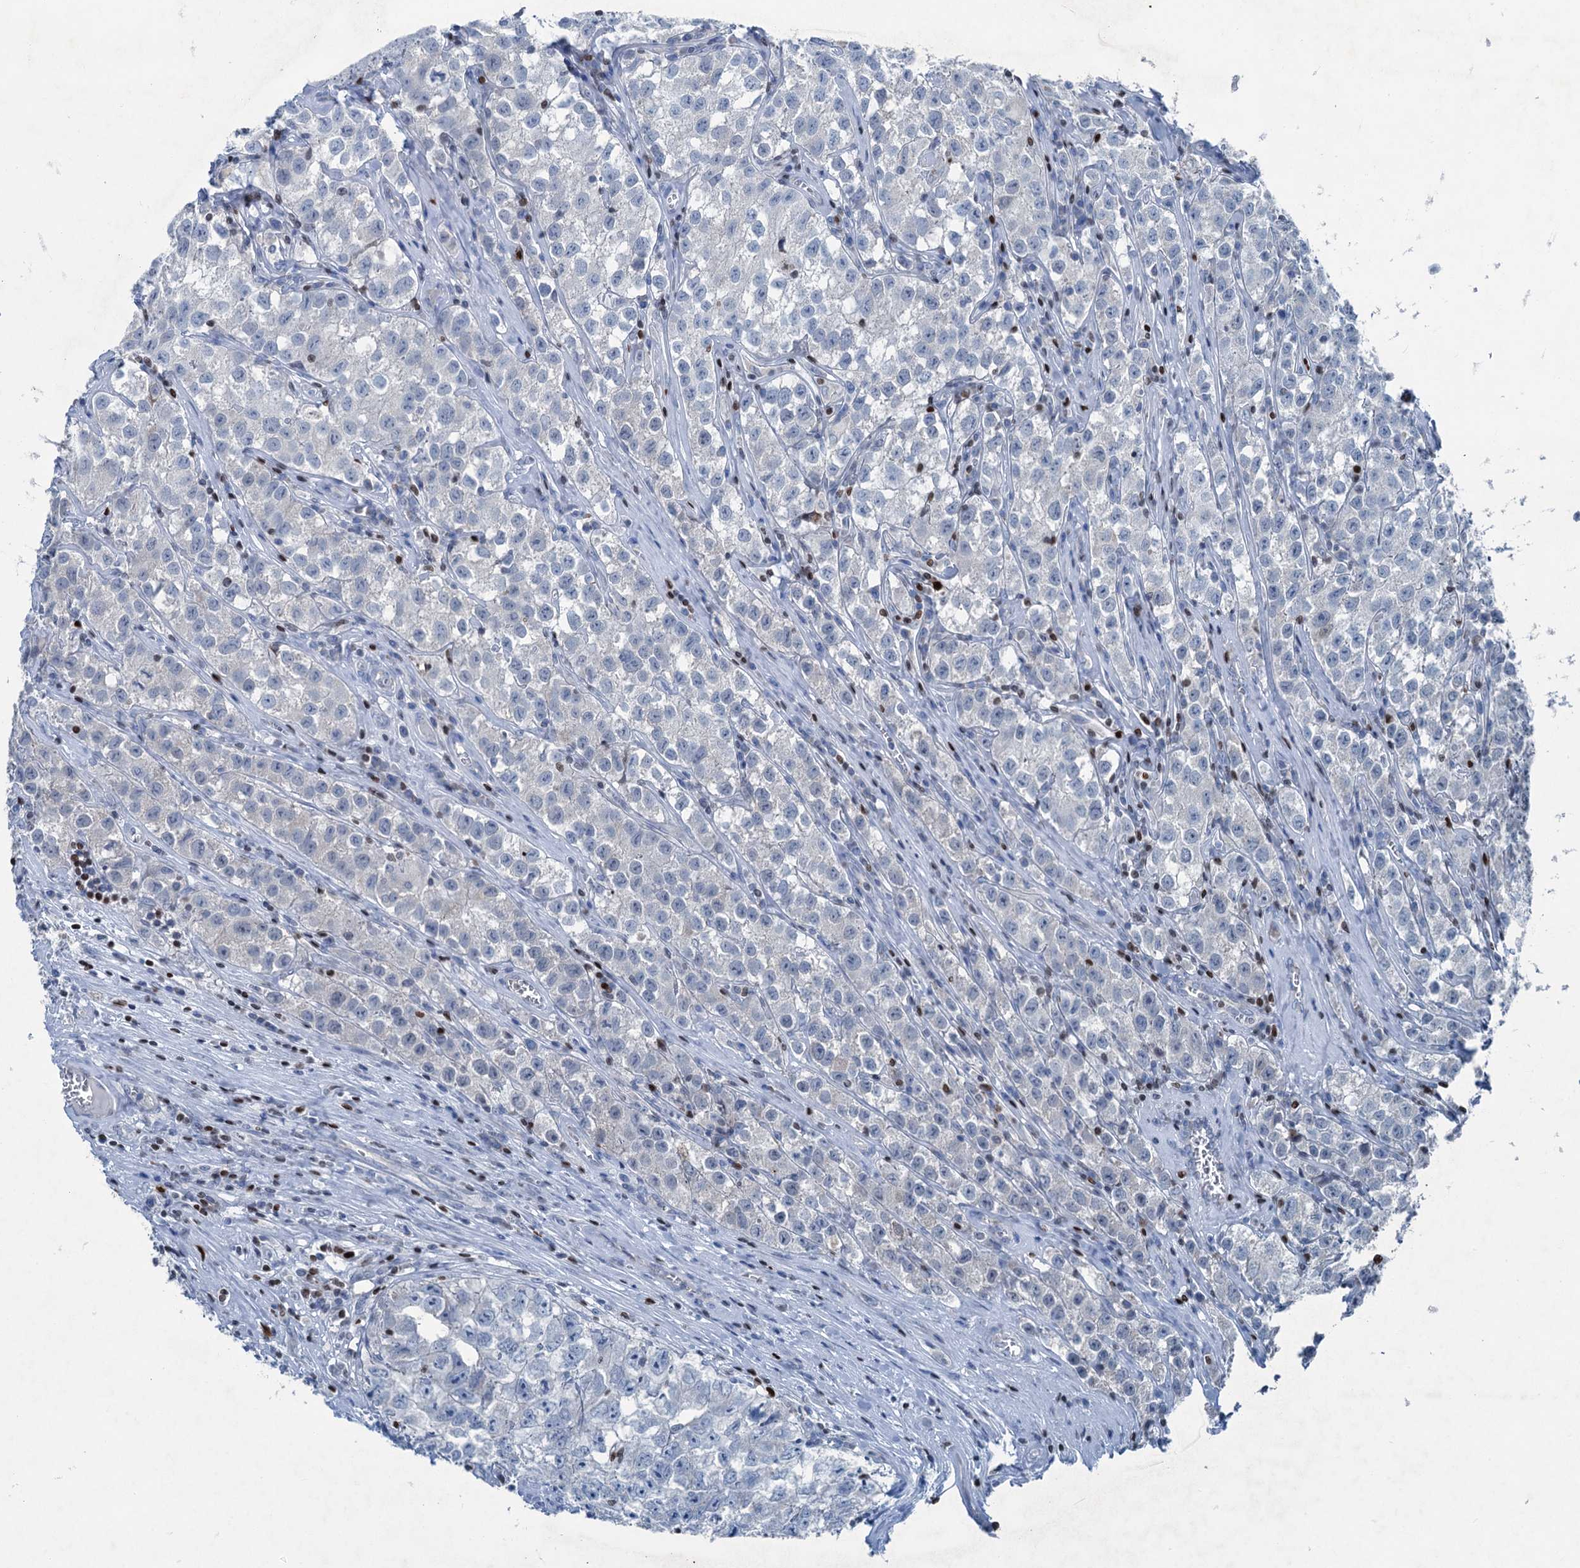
{"staining": {"intensity": "negative", "quantity": "none", "location": "none"}, "tissue": "testis cancer", "cell_type": "Tumor cells", "image_type": "cancer", "snomed": [{"axis": "morphology", "description": "Seminoma, NOS"}, {"axis": "morphology", "description": "Carcinoma, Embryonal, NOS"}, {"axis": "topography", "description": "Testis"}], "caption": "Immunohistochemical staining of human testis seminoma displays no significant staining in tumor cells.", "gene": "ELP4", "patient": {"sex": "male", "age": 43}}